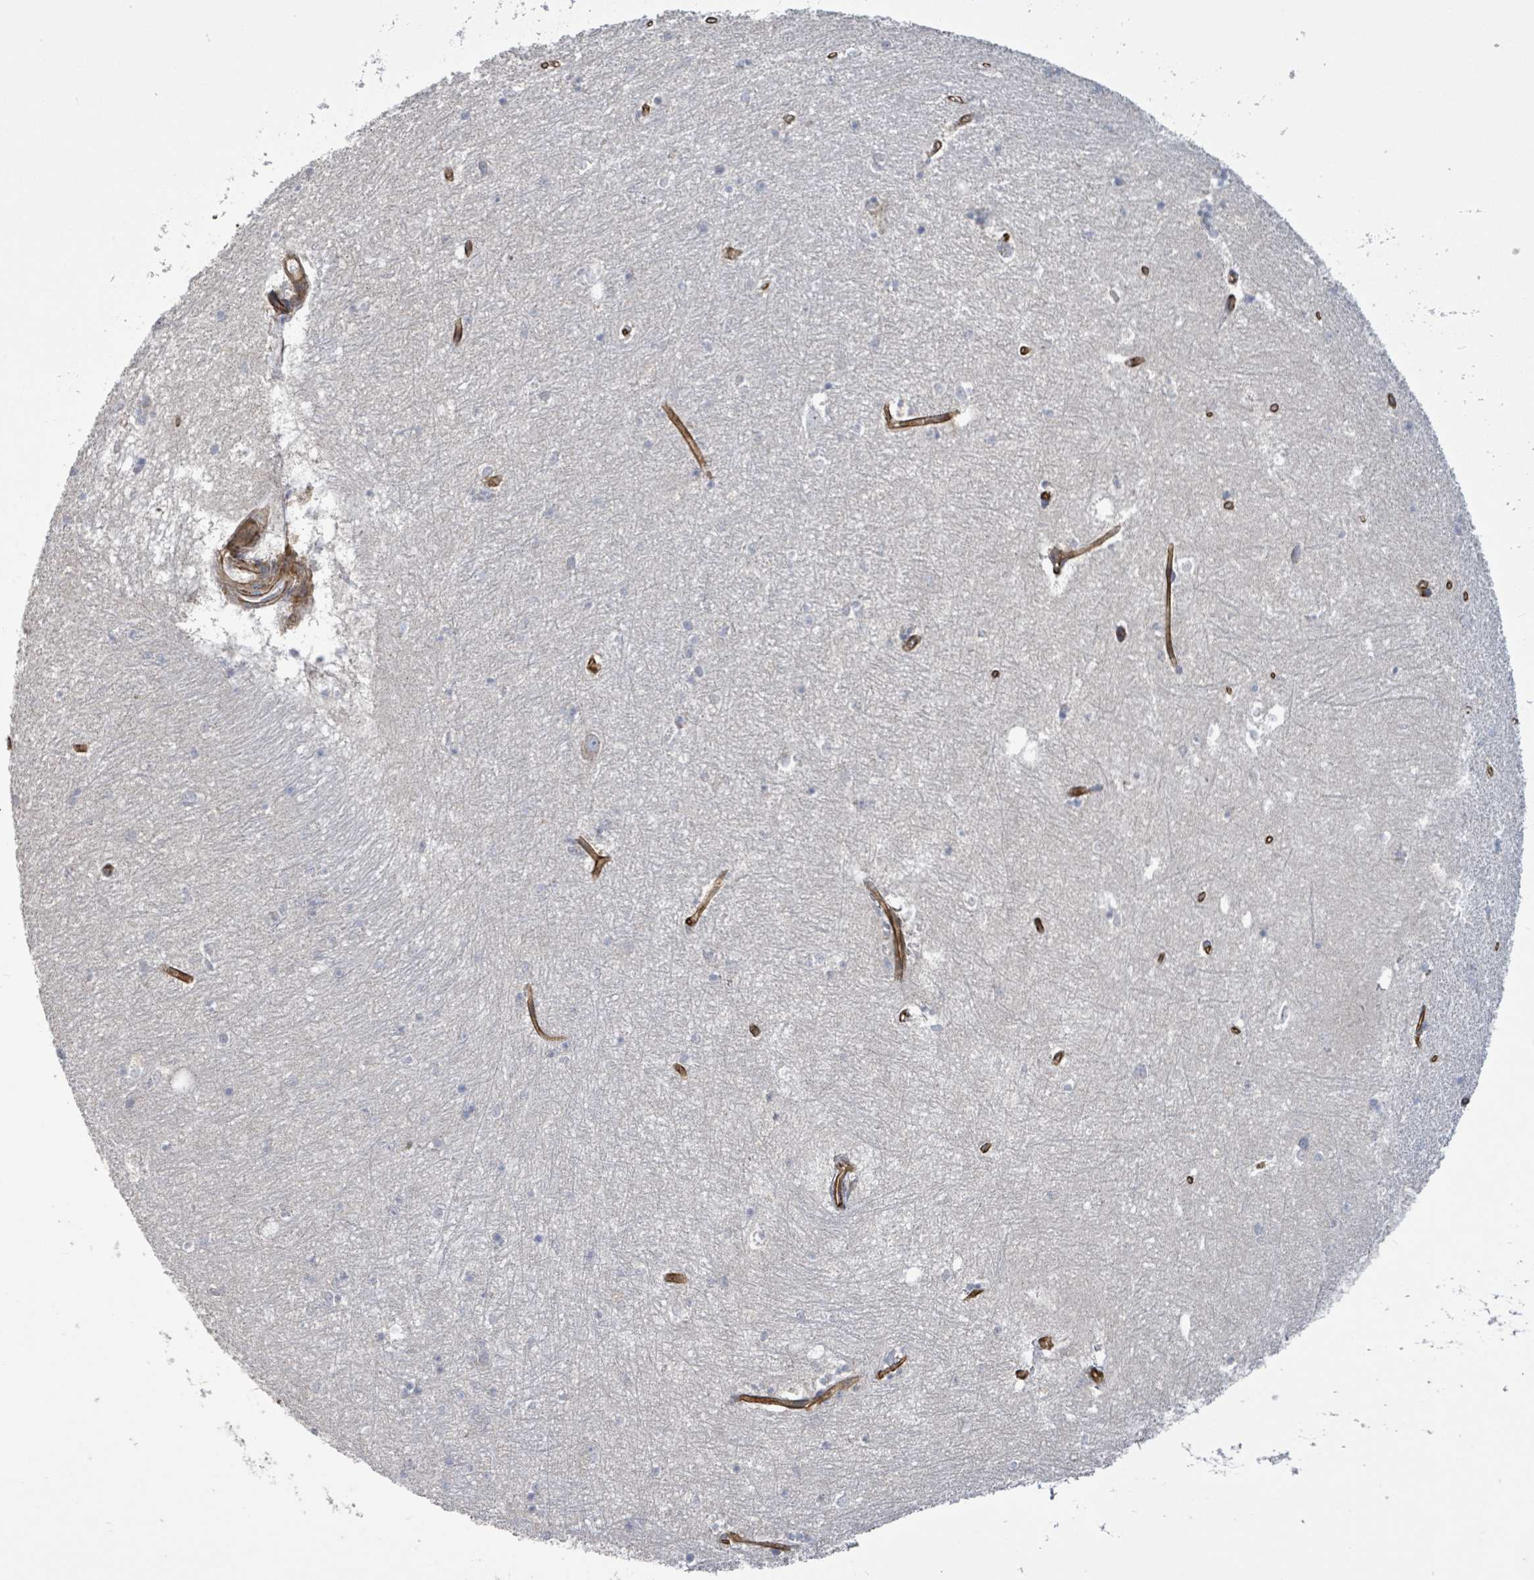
{"staining": {"intensity": "negative", "quantity": "none", "location": "none"}, "tissue": "hippocampus", "cell_type": "Glial cells", "image_type": "normal", "snomed": [{"axis": "morphology", "description": "Normal tissue, NOS"}, {"axis": "topography", "description": "Hippocampus"}], "caption": "Immunohistochemistry (IHC) photomicrograph of normal hippocampus stained for a protein (brown), which shows no positivity in glial cells.", "gene": "KANK3", "patient": {"sex": "female", "age": 64}}